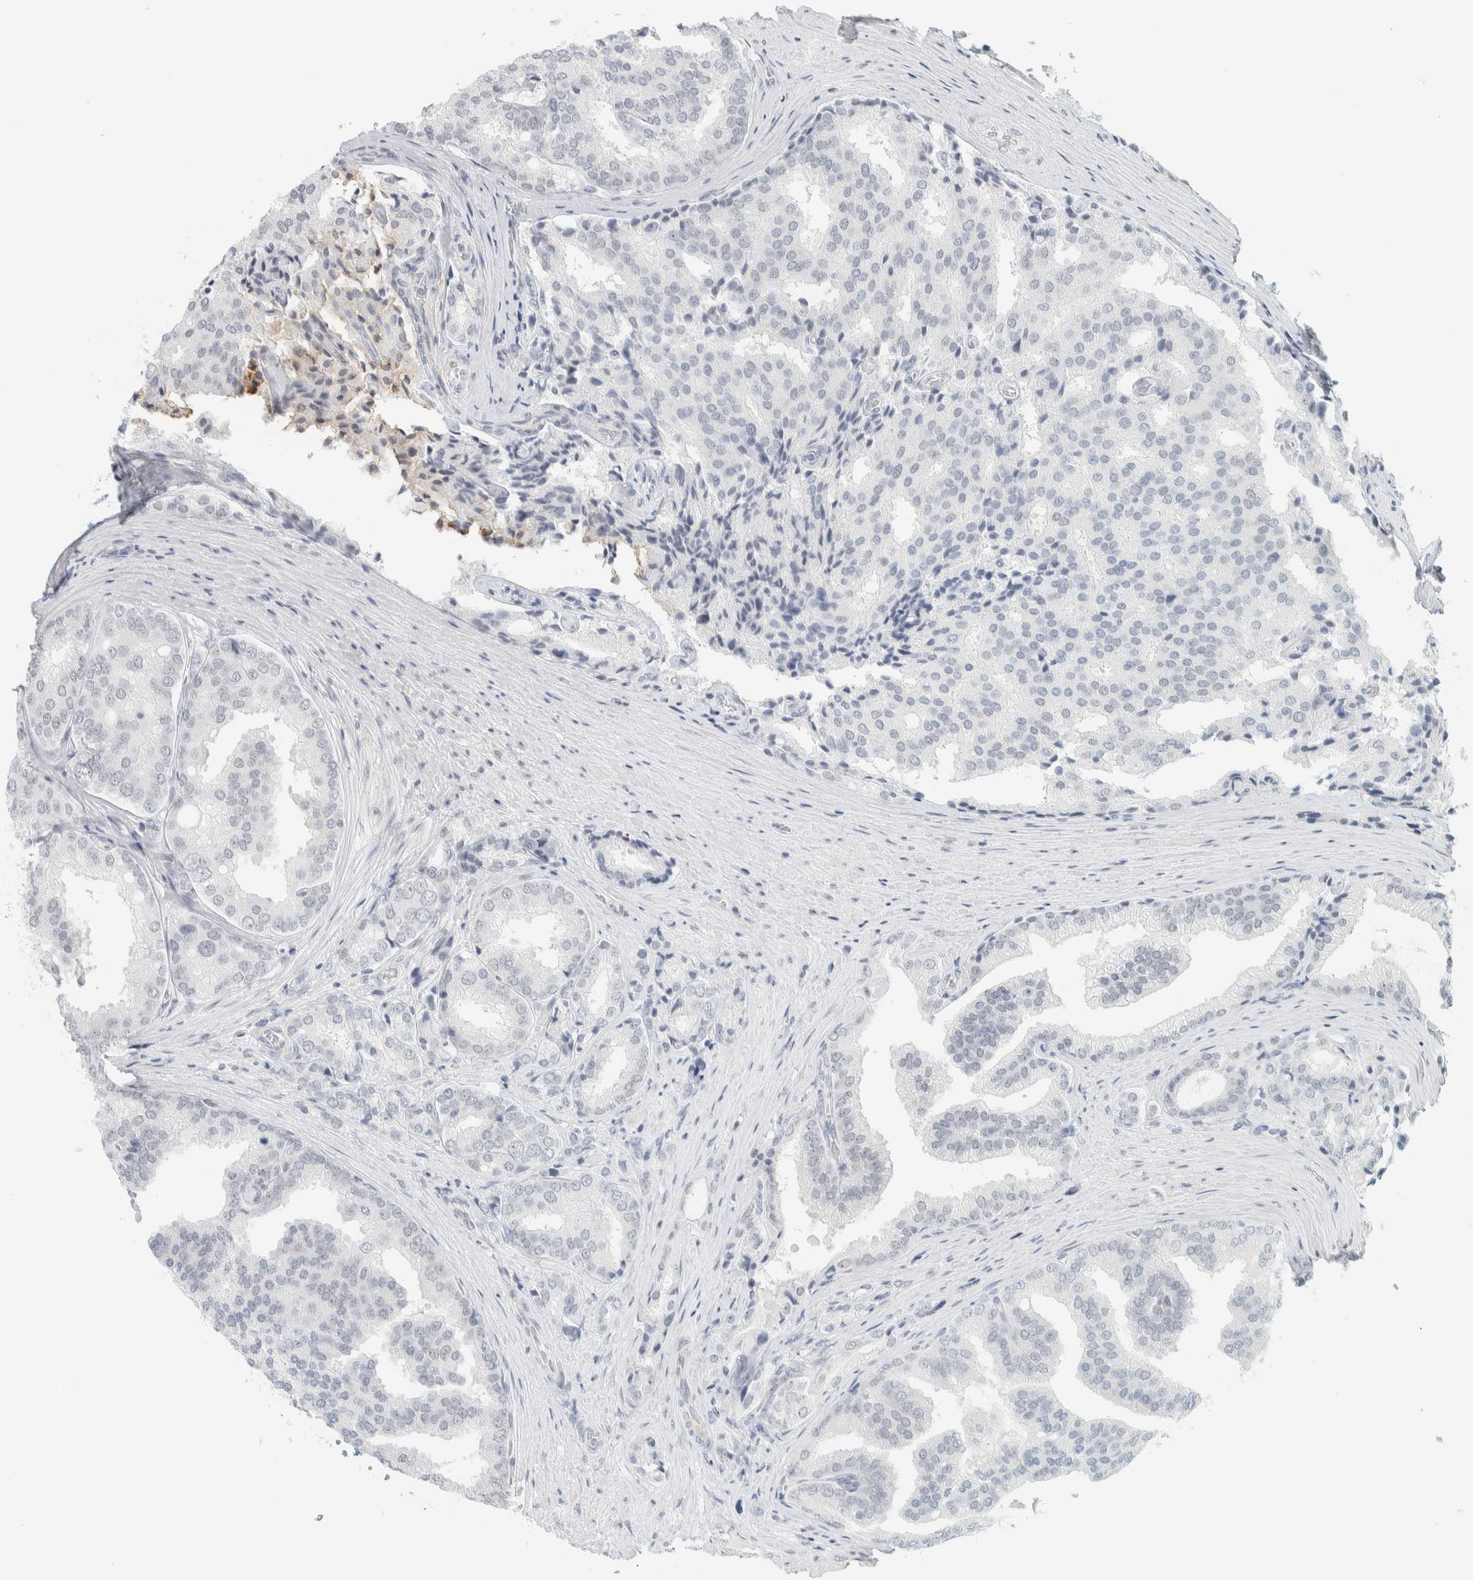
{"staining": {"intensity": "negative", "quantity": "none", "location": "none"}, "tissue": "prostate cancer", "cell_type": "Tumor cells", "image_type": "cancer", "snomed": [{"axis": "morphology", "description": "Adenocarcinoma, High grade"}, {"axis": "topography", "description": "Prostate"}], "caption": "Immunohistochemical staining of human prostate high-grade adenocarcinoma demonstrates no significant positivity in tumor cells. (Stains: DAB immunohistochemistry with hematoxylin counter stain, Microscopy: brightfield microscopy at high magnification).", "gene": "CDH17", "patient": {"sex": "male", "age": 50}}